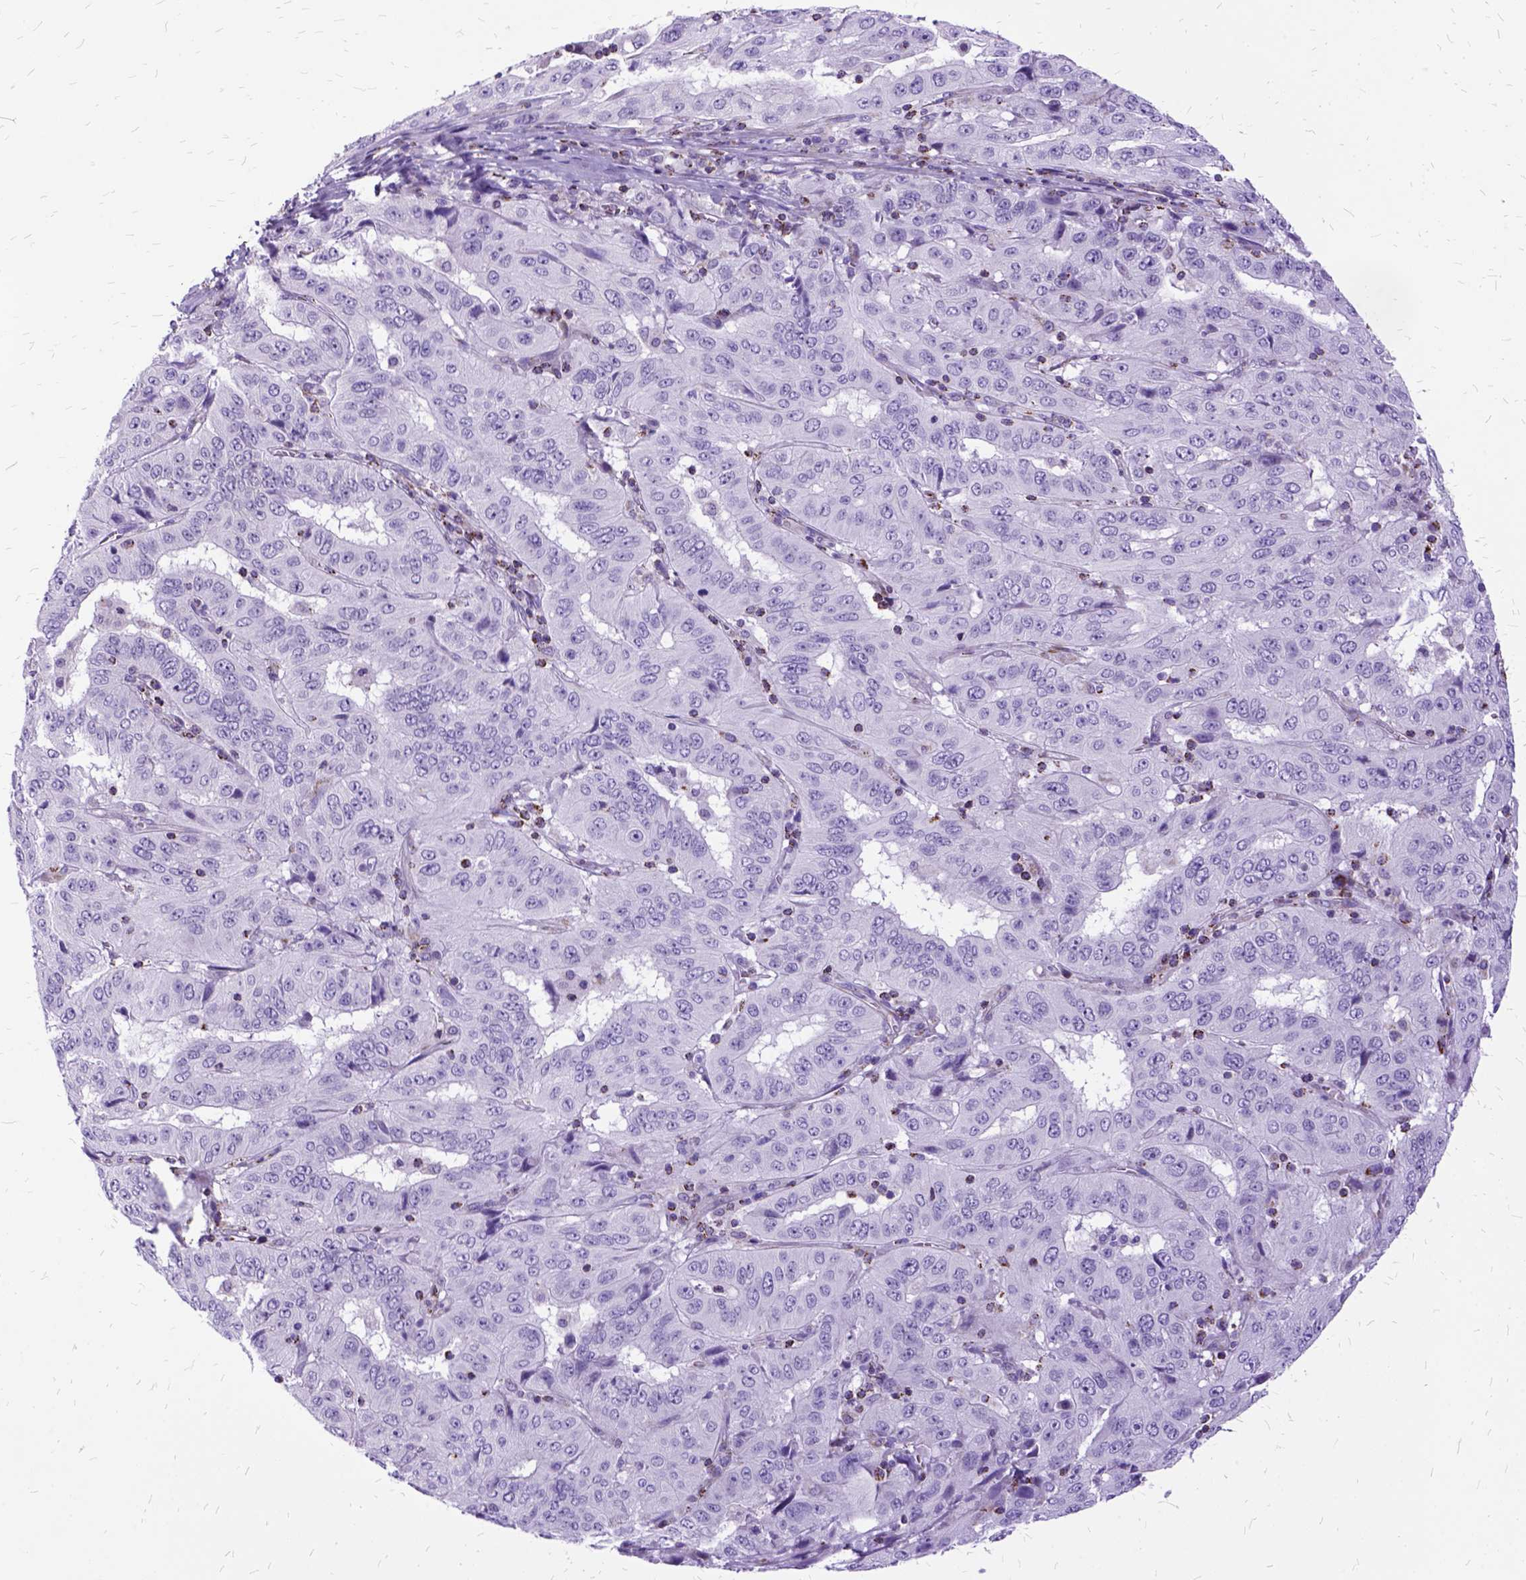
{"staining": {"intensity": "negative", "quantity": "none", "location": "none"}, "tissue": "pancreatic cancer", "cell_type": "Tumor cells", "image_type": "cancer", "snomed": [{"axis": "morphology", "description": "Adenocarcinoma, NOS"}, {"axis": "topography", "description": "Pancreas"}], "caption": "This is a micrograph of immunohistochemistry staining of pancreatic adenocarcinoma, which shows no positivity in tumor cells.", "gene": "OXCT1", "patient": {"sex": "male", "age": 63}}